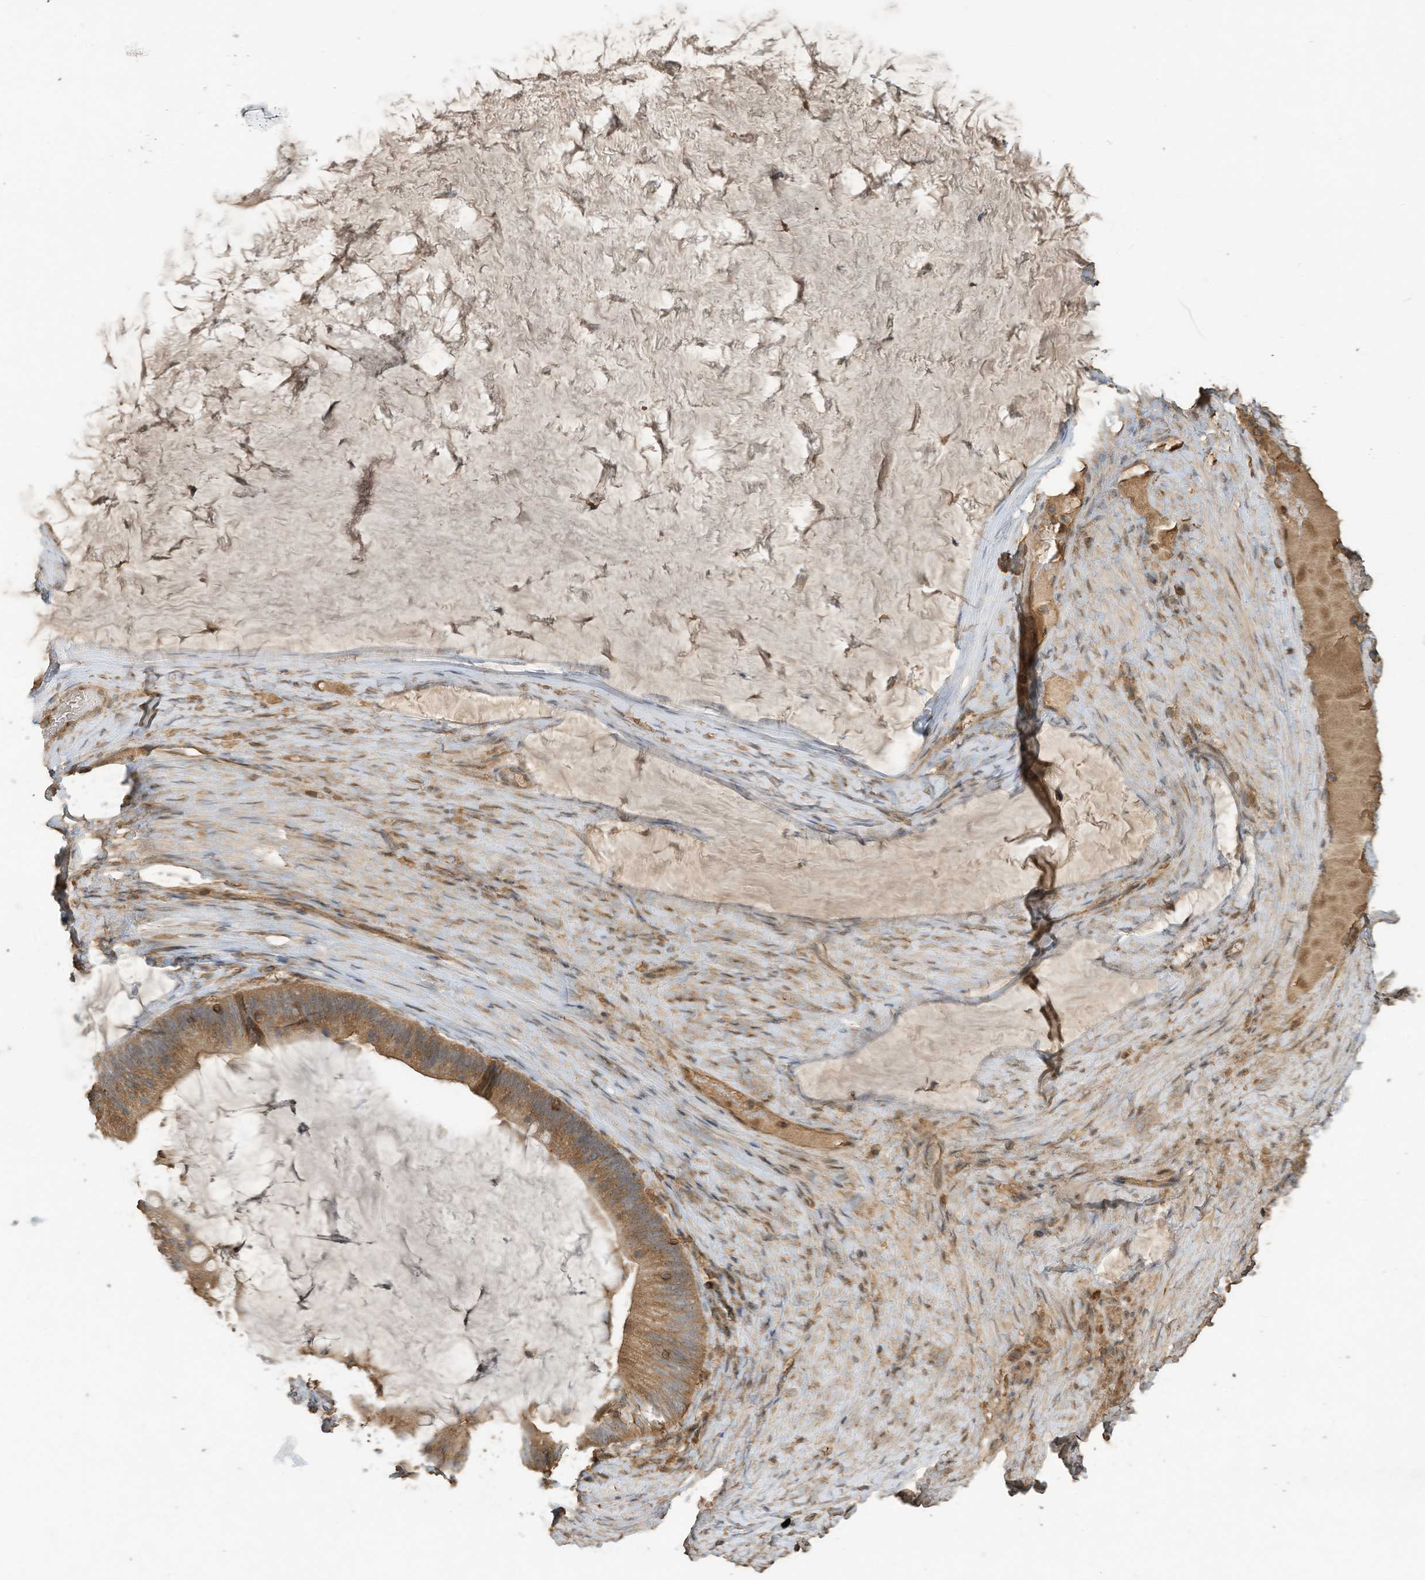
{"staining": {"intensity": "moderate", "quantity": ">75%", "location": "cytoplasmic/membranous"}, "tissue": "ovarian cancer", "cell_type": "Tumor cells", "image_type": "cancer", "snomed": [{"axis": "morphology", "description": "Cystadenocarcinoma, mucinous, NOS"}, {"axis": "topography", "description": "Ovary"}], "caption": "Immunohistochemical staining of mucinous cystadenocarcinoma (ovarian) displays medium levels of moderate cytoplasmic/membranous staining in about >75% of tumor cells.", "gene": "COX10", "patient": {"sex": "female", "age": 61}}